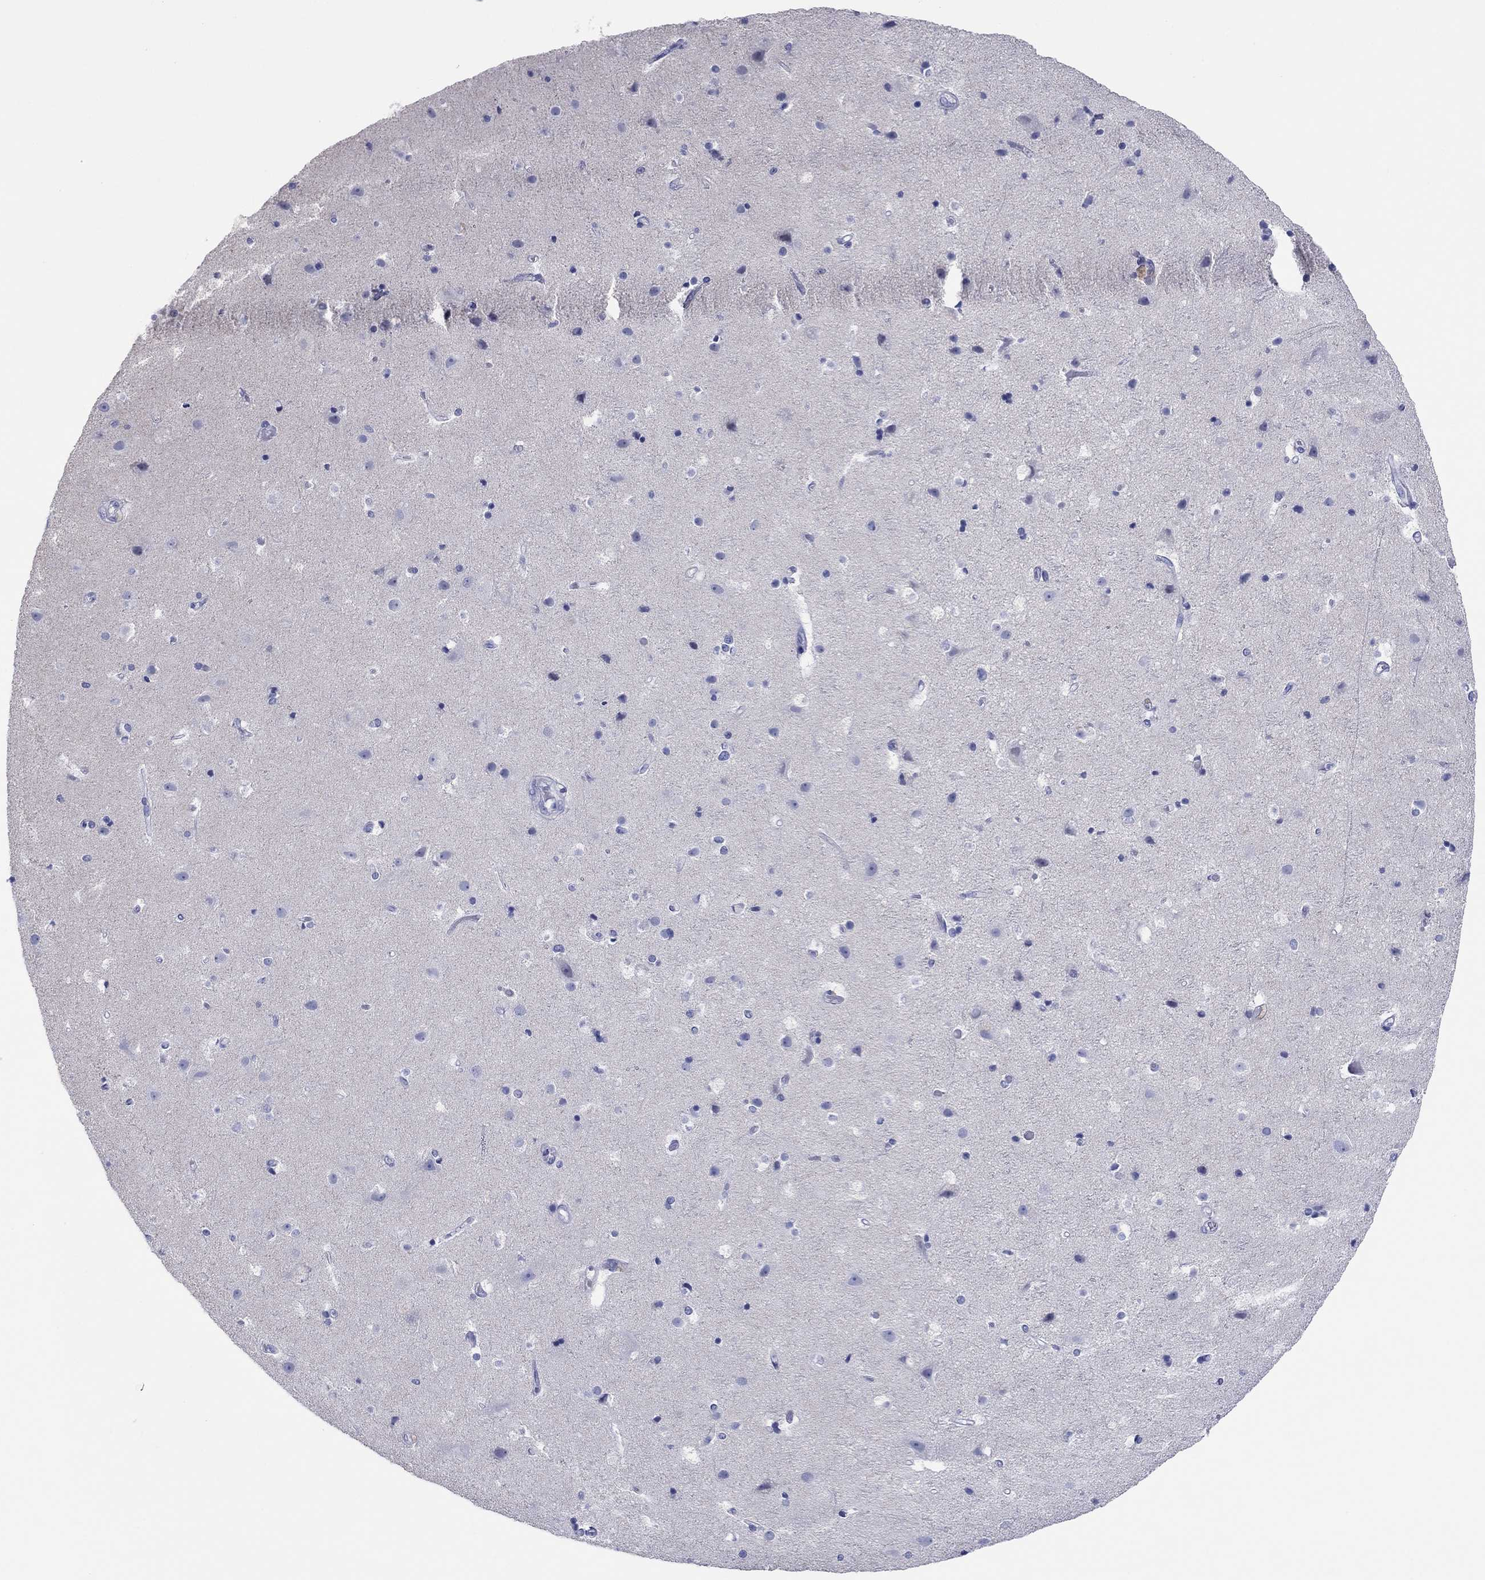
{"staining": {"intensity": "negative", "quantity": "none", "location": "none"}, "tissue": "cerebral cortex", "cell_type": "Endothelial cells", "image_type": "normal", "snomed": [{"axis": "morphology", "description": "Normal tissue, NOS"}, {"axis": "topography", "description": "Cerebral cortex"}], "caption": "Image shows no significant protein positivity in endothelial cells of benign cerebral cortex.", "gene": "MAGEB6", "patient": {"sex": "female", "age": 52}}